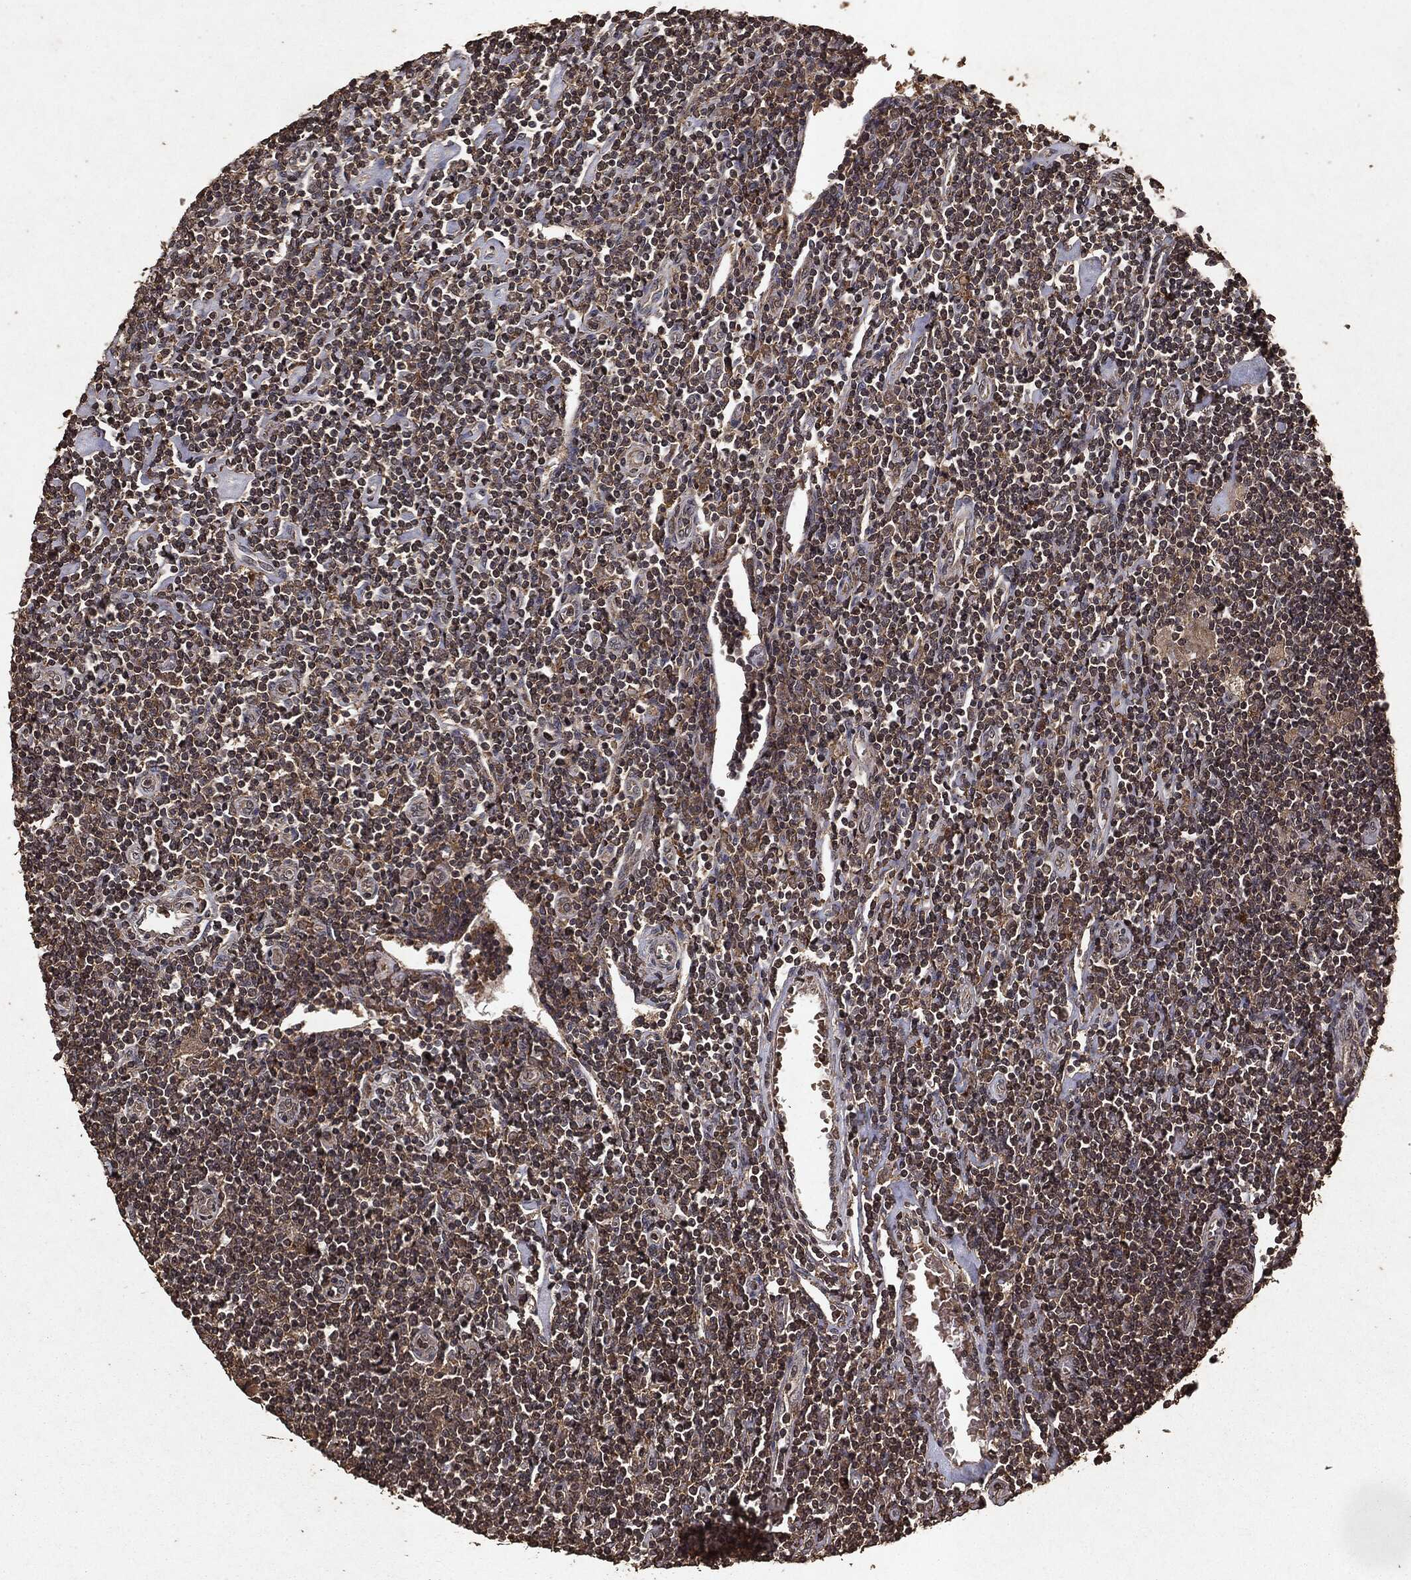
{"staining": {"intensity": "negative", "quantity": "none", "location": "none"}, "tissue": "lymphoma", "cell_type": "Tumor cells", "image_type": "cancer", "snomed": [{"axis": "morphology", "description": "Hodgkin's disease, NOS"}, {"axis": "topography", "description": "Lymph node"}], "caption": "Immunohistochemistry of human lymphoma demonstrates no expression in tumor cells. (Immunohistochemistry (ihc), brightfield microscopy, high magnification).", "gene": "NME1", "patient": {"sex": "male", "age": 40}}